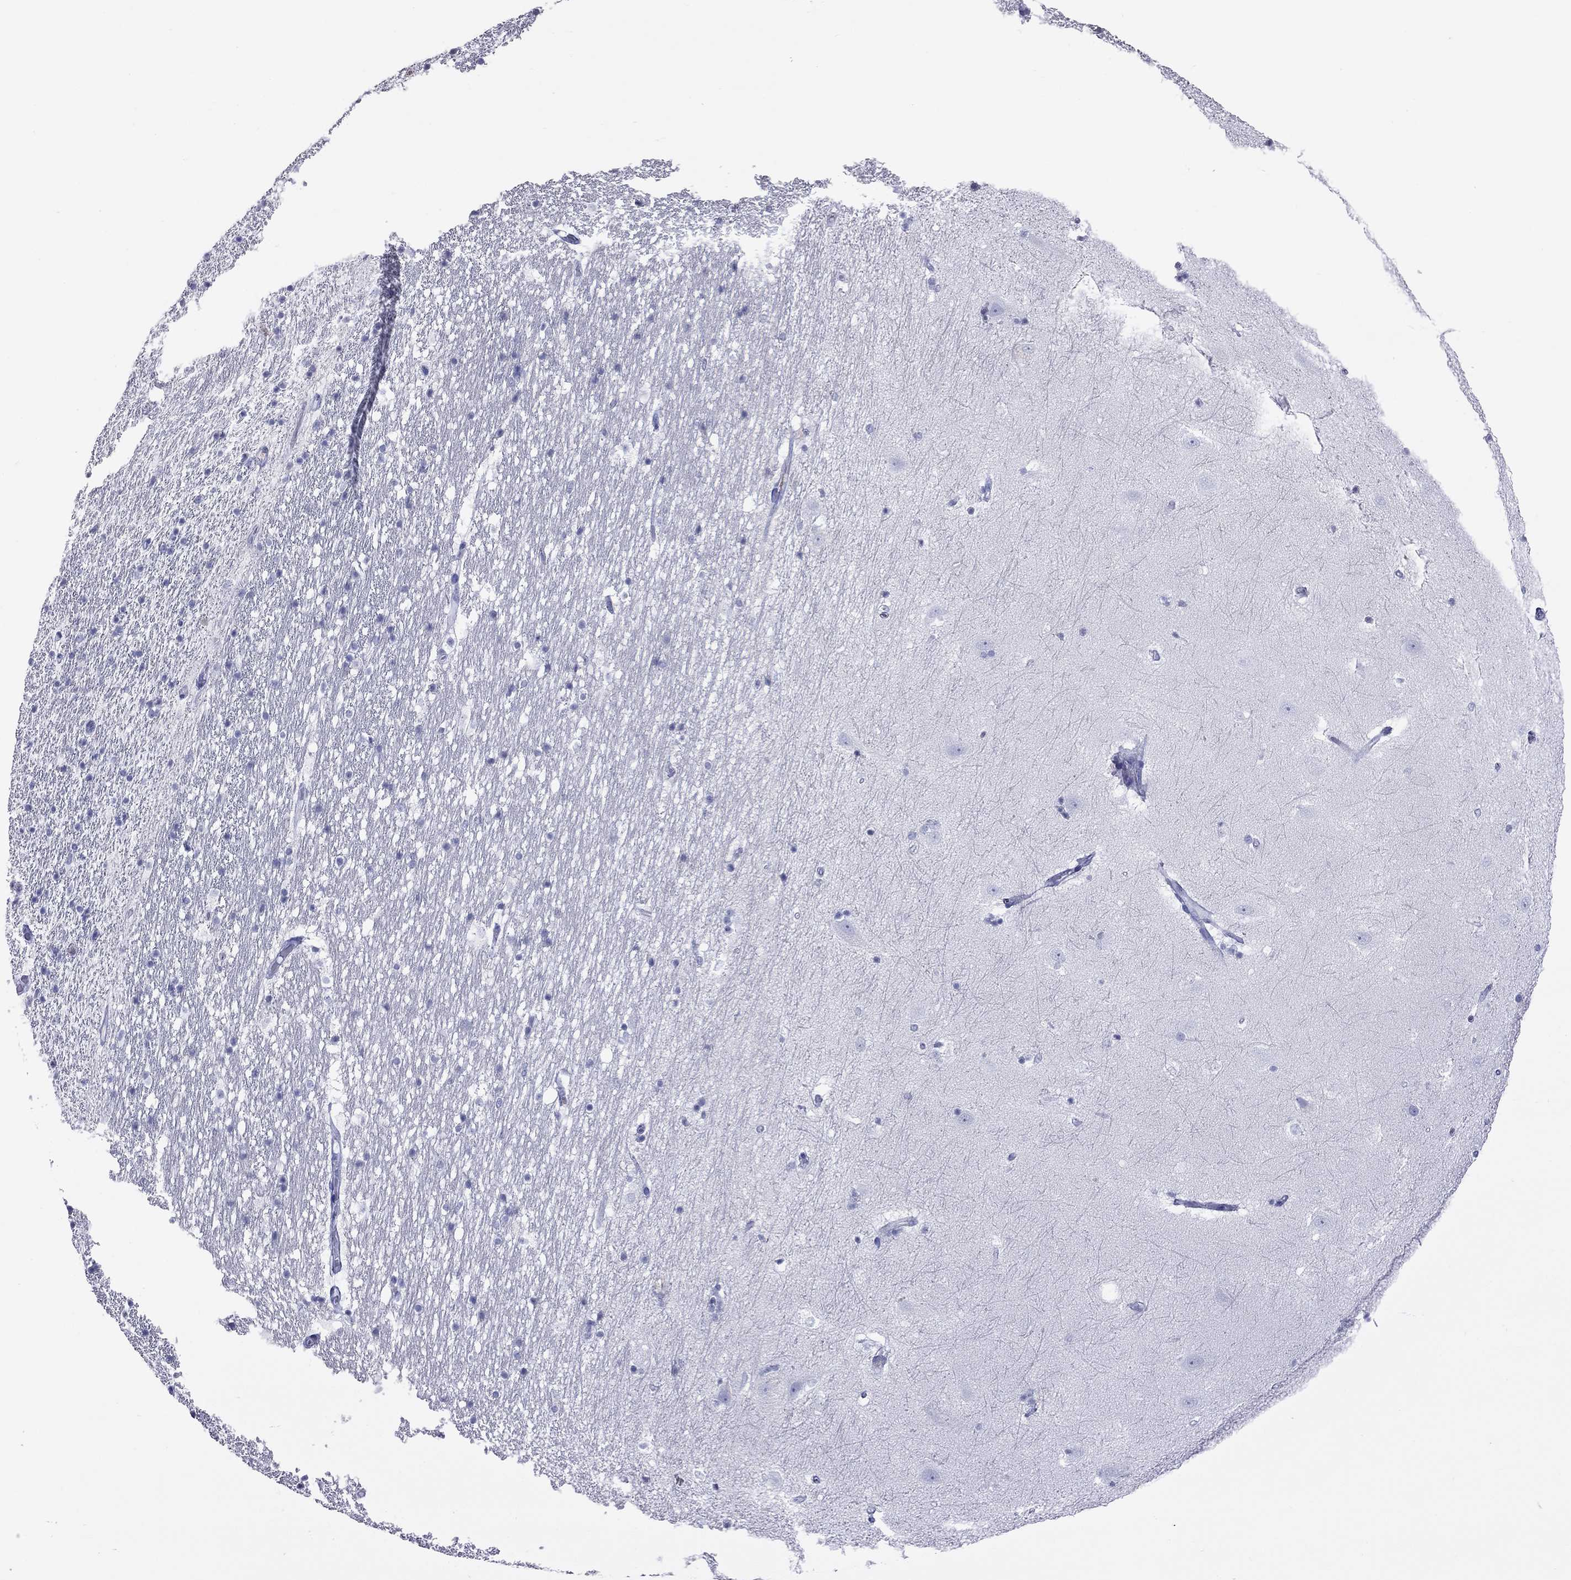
{"staining": {"intensity": "negative", "quantity": "none", "location": "none"}, "tissue": "hippocampus", "cell_type": "Glial cells", "image_type": "normal", "snomed": [{"axis": "morphology", "description": "Normal tissue, NOS"}, {"axis": "topography", "description": "Hippocampus"}], "caption": "An image of human hippocampus is negative for staining in glial cells. (DAB IHC, high magnification).", "gene": "KLRG1", "patient": {"sex": "male", "age": 49}}